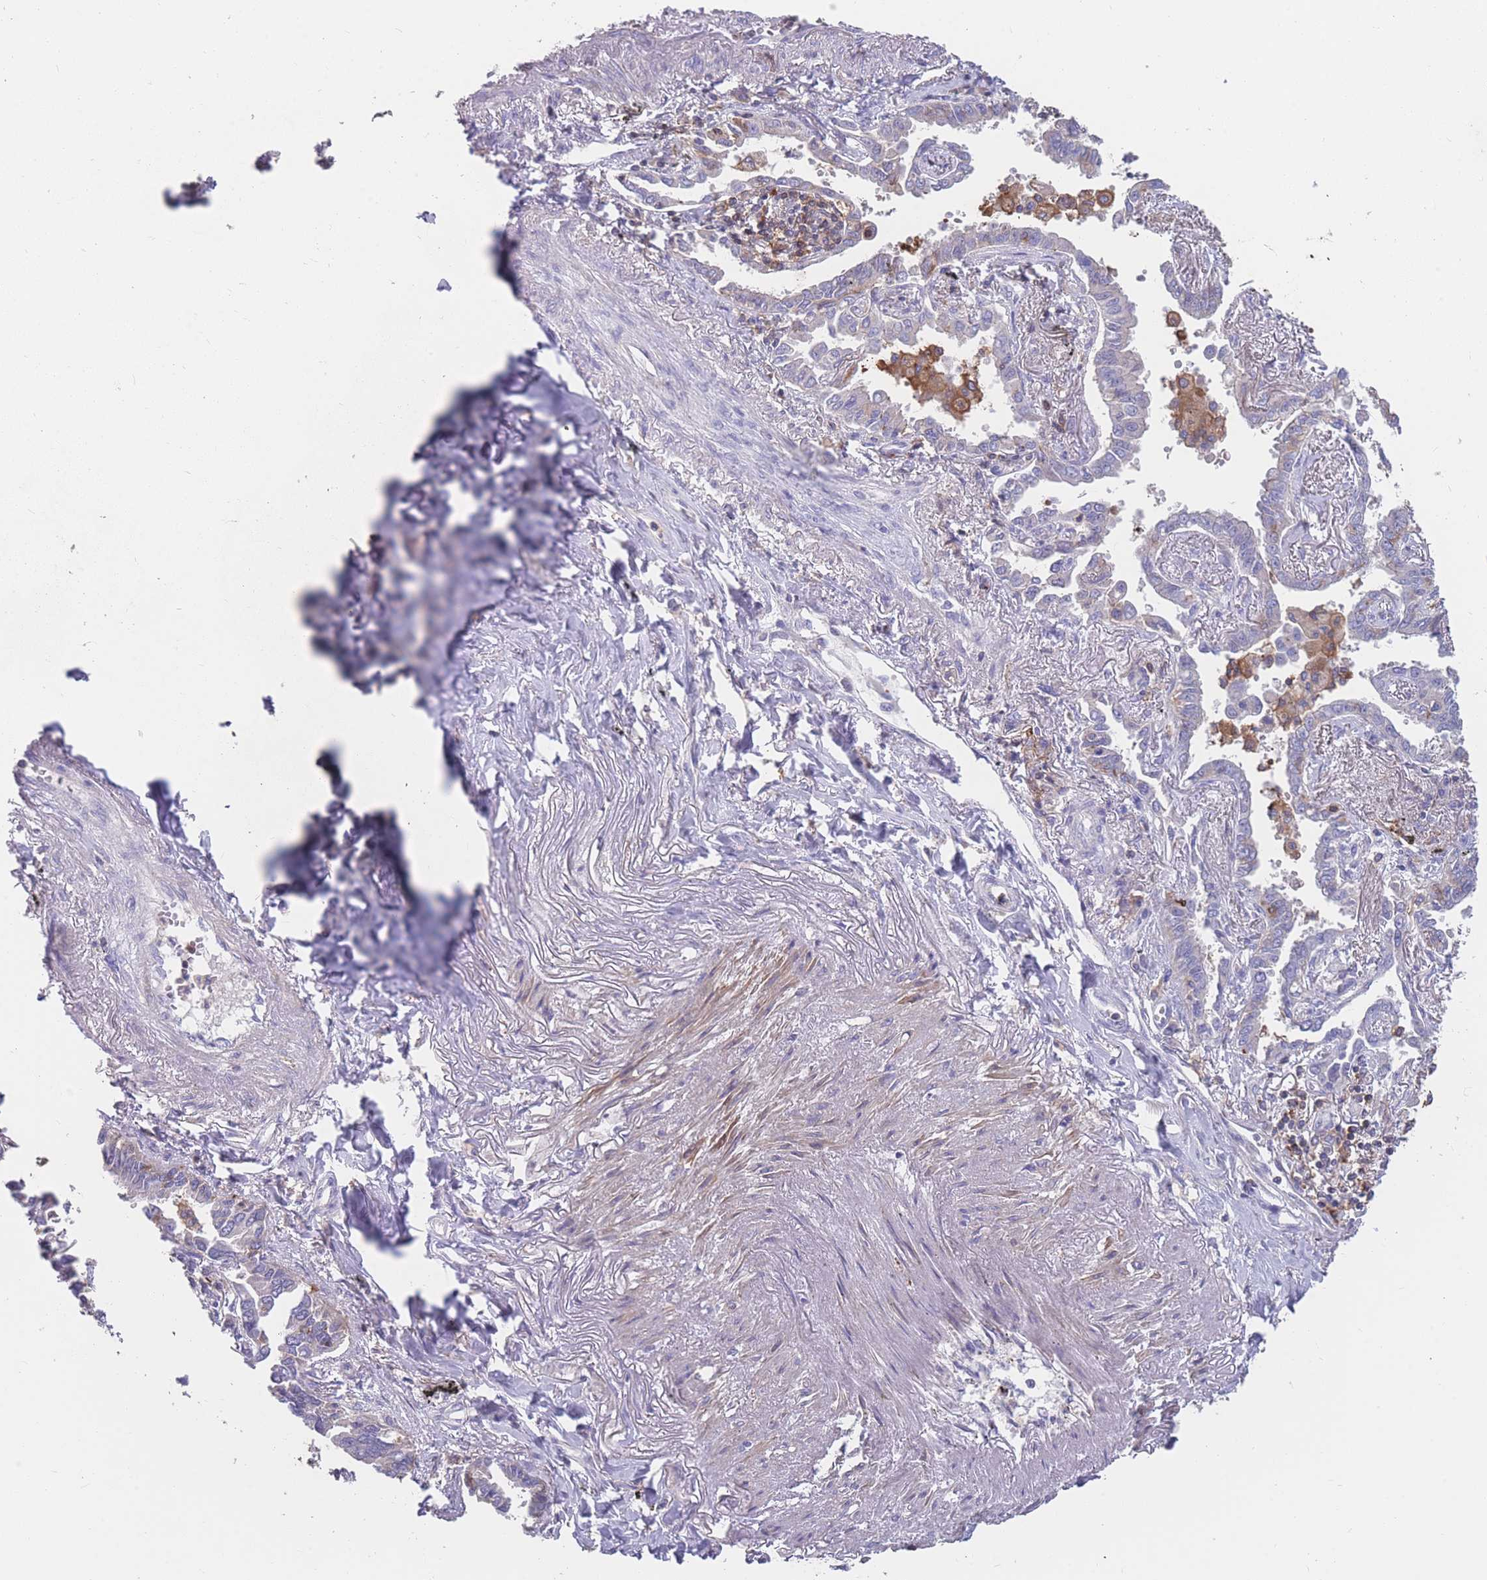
{"staining": {"intensity": "negative", "quantity": "none", "location": "none"}, "tissue": "lung cancer", "cell_type": "Tumor cells", "image_type": "cancer", "snomed": [{"axis": "morphology", "description": "Adenocarcinoma, NOS"}, {"axis": "topography", "description": "Lung"}], "caption": "This histopathology image is of lung adenocarcinoma stained with immunohistochemistry to label a protein in brown with the nuclei are counter-stained blue. There is no expression in tumor cells.", "gene": "CD33", "patient": {"sex": "male", "age": 67}}